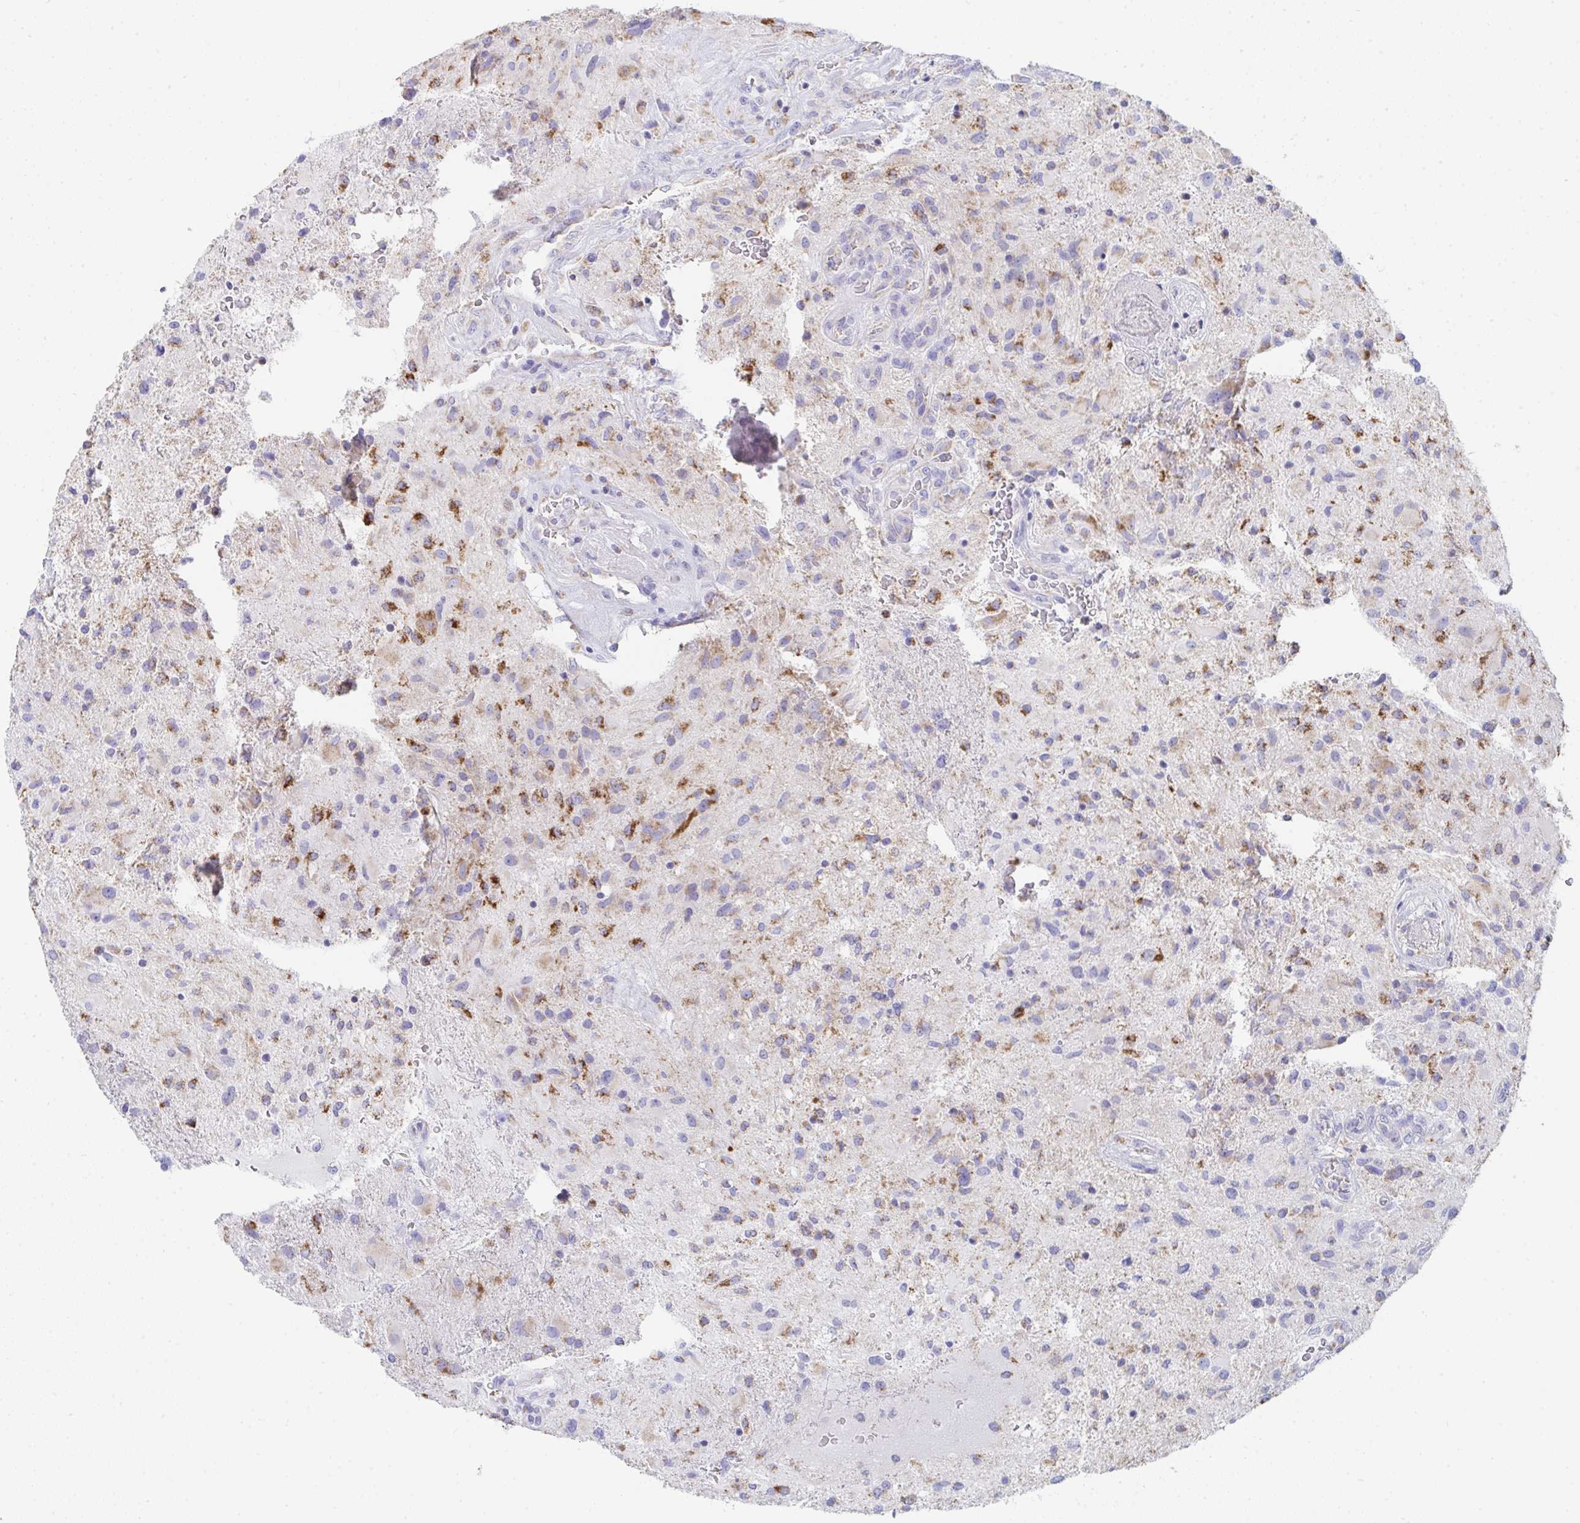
{"staining": {"intensity": "strong", "quantity": "25%-75%", "location": "cytoplasmic/membranous"}, "tissue": "glioma", "cell_type": "Tumor cells", "image_type": "cancer", "snomed": [{"axis": "morphology", "description": "Glioma, malignant, High grade"}, {"axis": "topography", "description": "Brain"}], "caption": "Tumor cells display high levels of strong cytoplasmic/membranous expression in approximately 25%-75% of cells in malignant high-grade glioma.", "gene": "AIFM1", "patient": {"sex": "male", "age": 53}}